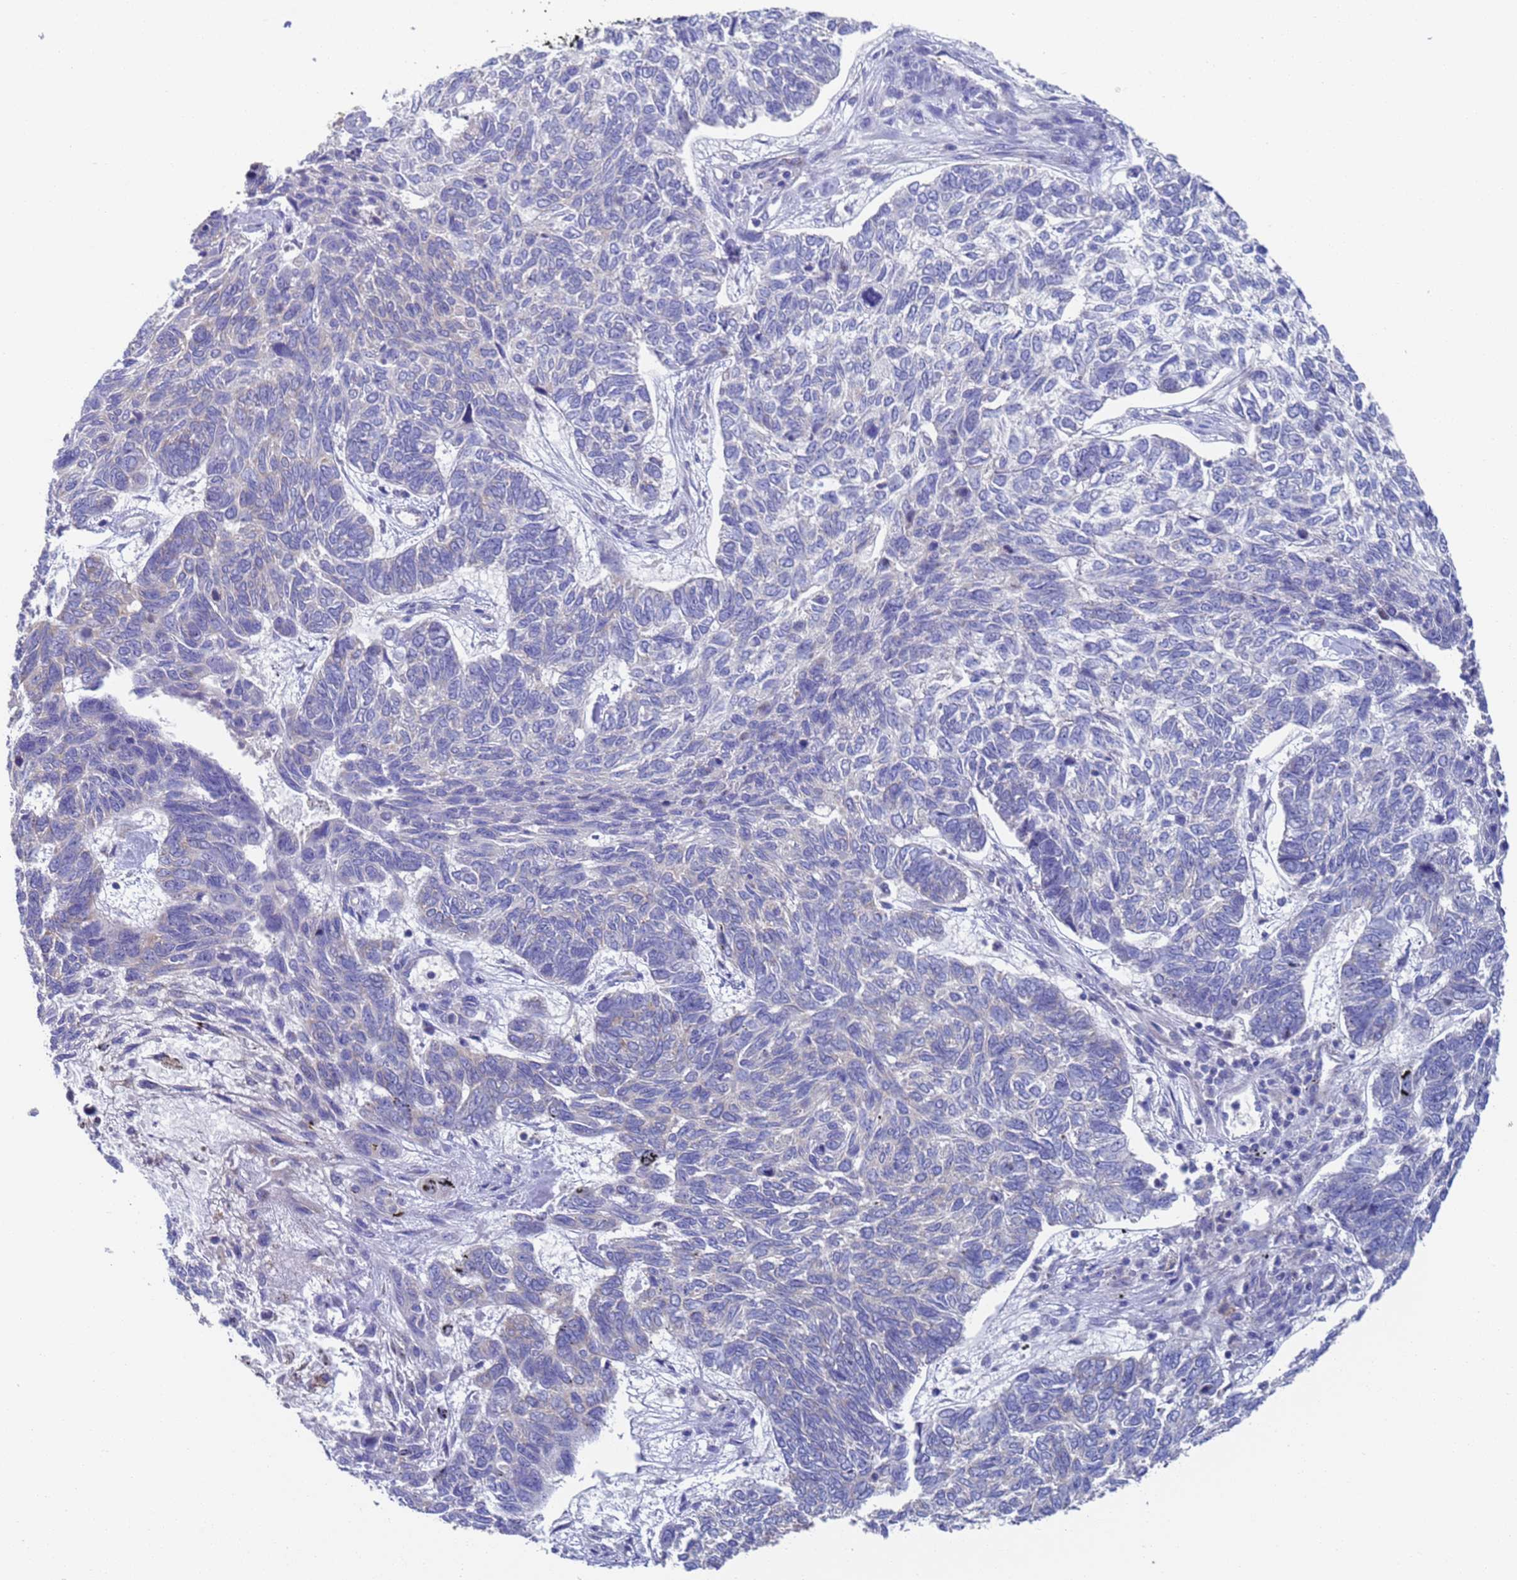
{"staining": {"intensity": "negative", "quantity": "none", "location": "none"}, "tissue": "skin cancer", "cell_type": "Tumor cells", "image_type": "cancer", "snomed": [{"axis": "morphology", "description": "Basal cell carcinoma"}, {"axis": "topography", "description": "Skin"}], "caption": "This is an immunohistochemistry (IHC) histopathology image of human basal cell carcinoma (skin). There is no expression in tumor cells.", "gene": "PET117", "patient": {"sex": "female", "age": 65}}